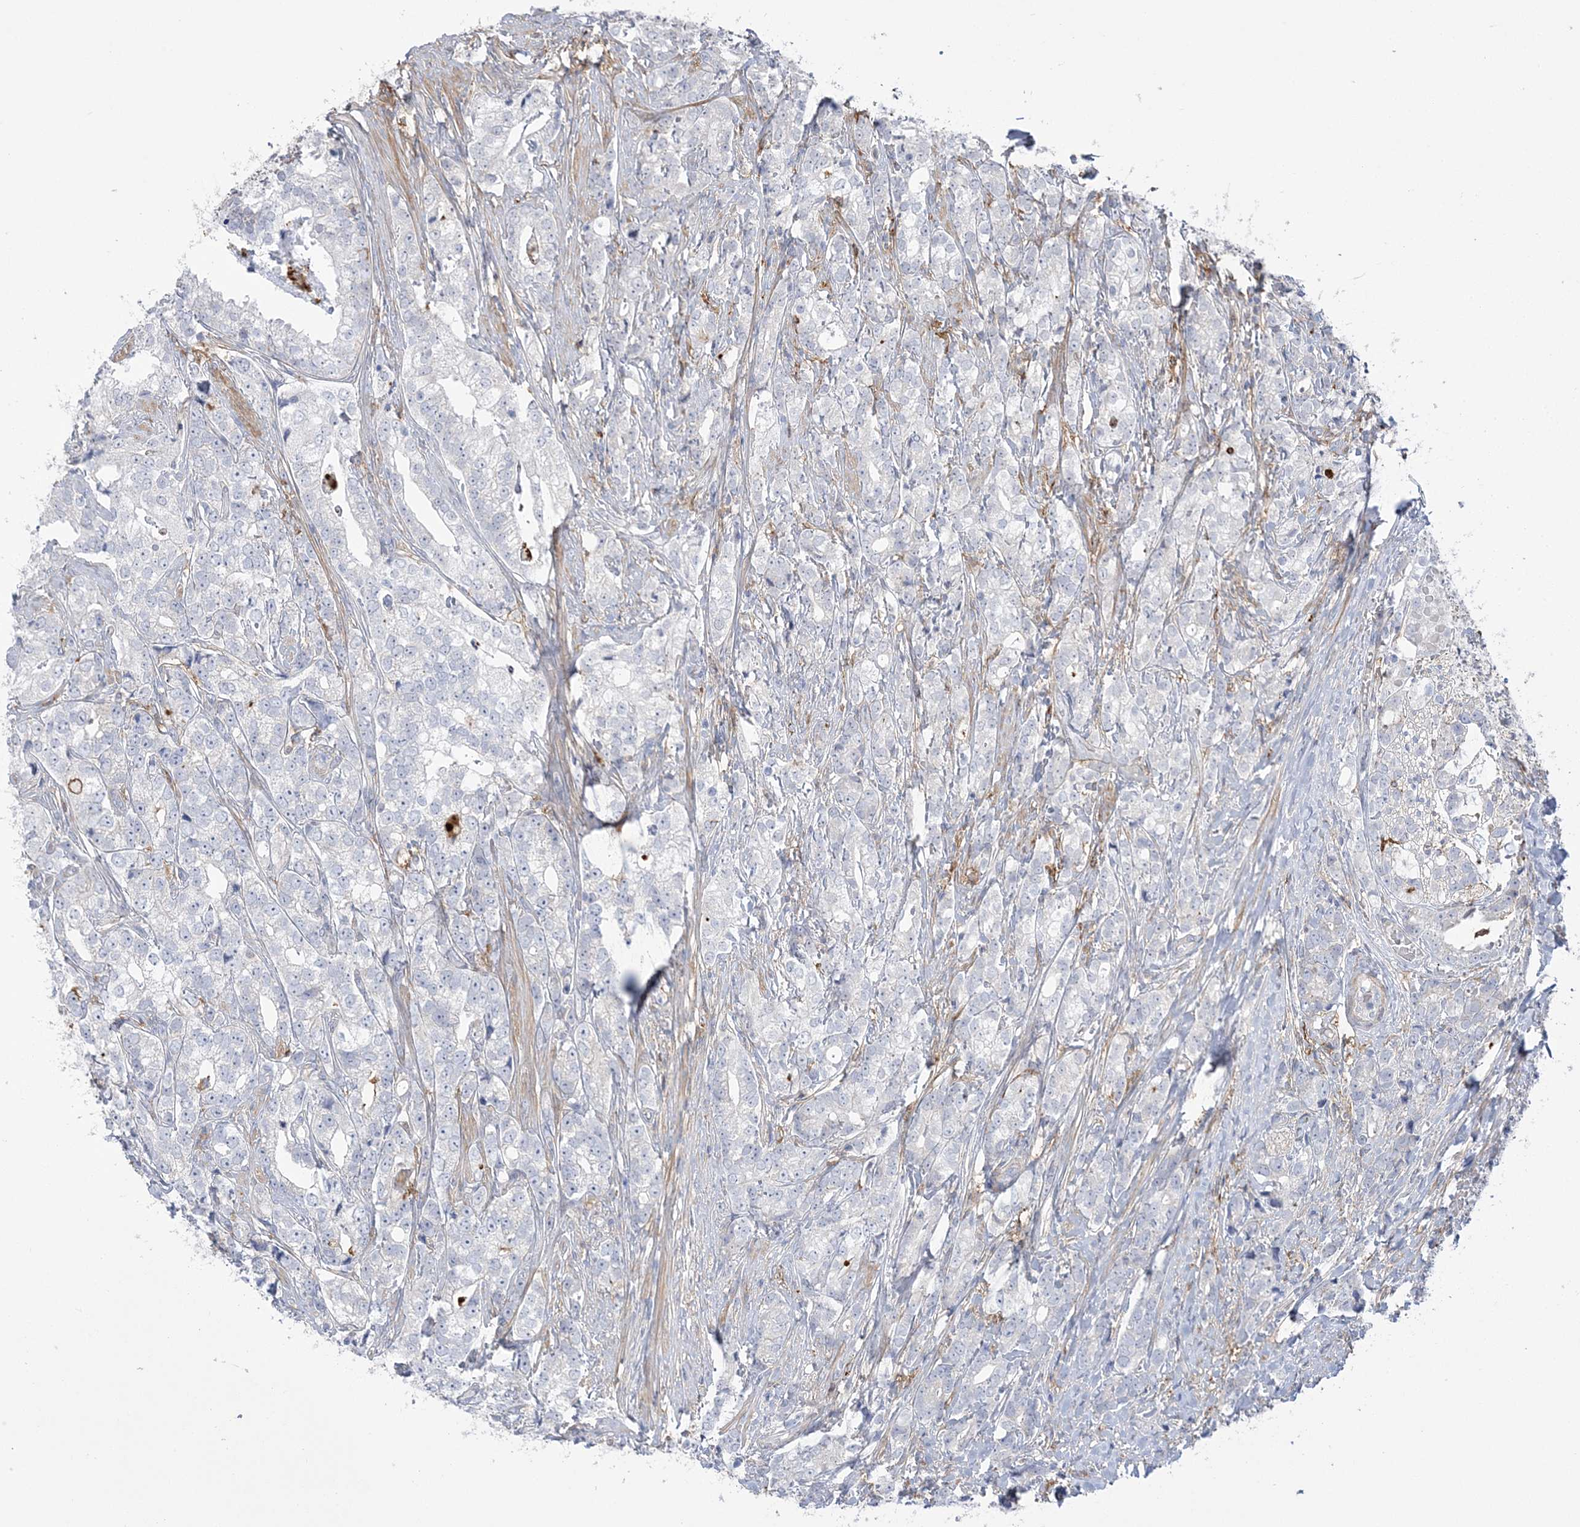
{"staining": {"intensity": "negative", "quantity": "none", "location": "none"}, "tissue": "prostate cancer", "cell_type": "Tumor cells", "image_type": "cancer", "snomed": [{"axis": "morphology", "description": "Adenocarcinoma, High grade"}, {"axis": "topography", "description": "Prostate"}], "caption": "High-grade adenocarcinoma (prostate) was stained to show a protein in brown. There is no significant positivity in tumor cells.", "gene": "HAAO", "patient": {"sex": "male", "age": 69}}